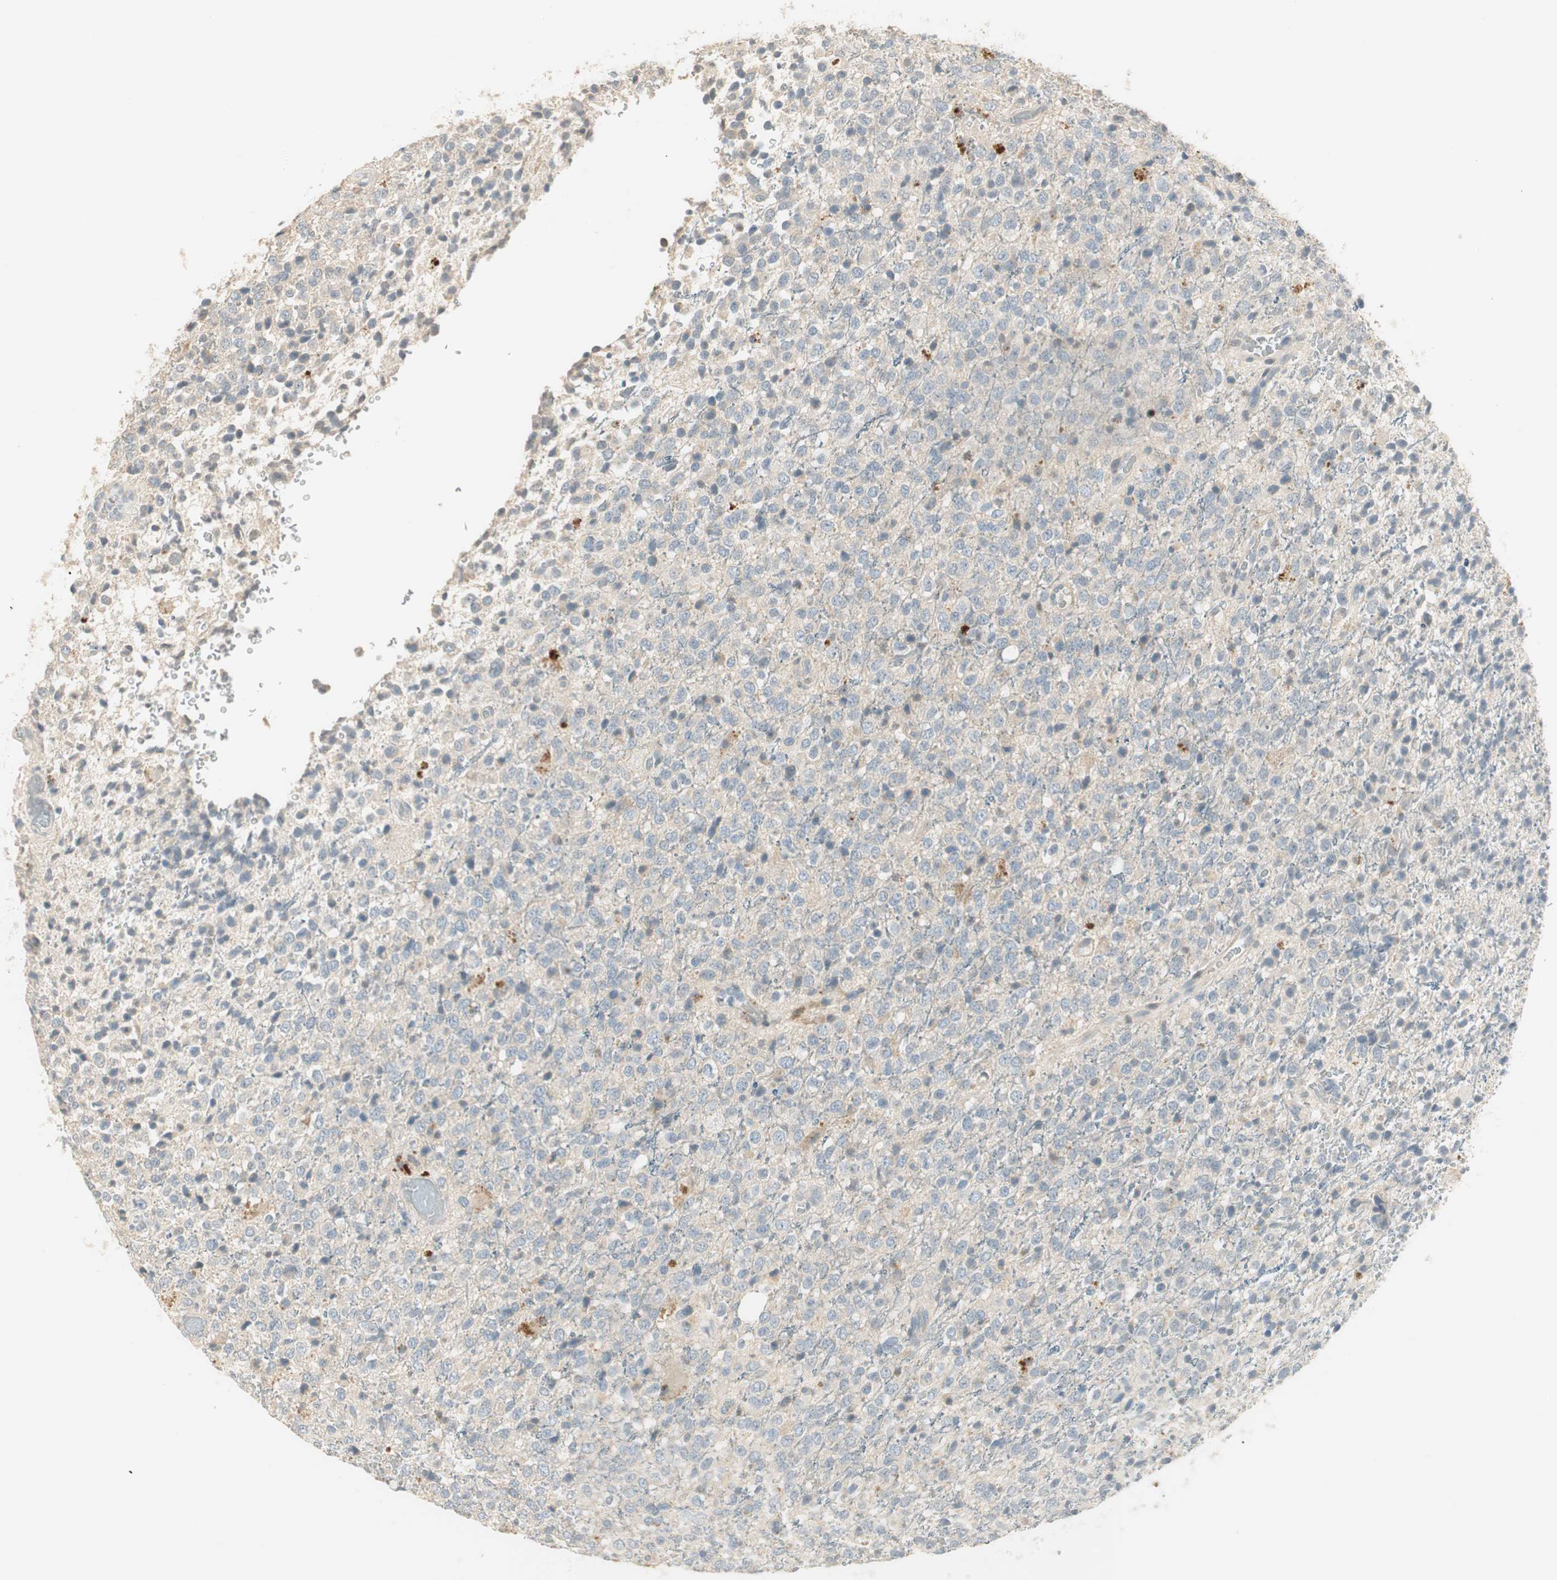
{"staining": {"intensity": "weak", "quantity": "<25%", "location": "cytoplasmic/membranous"}, "tissue": "glioma", "cell_type": "Tumor cells", "image_type": "cancer", "snomed": [{"axis": "morphology", "description": "Glioma, malignant, High grade"}, {"axis": "topography", "description": "pancreas cauda"}], "caption": "High-grade glioma (malignant) stained for a protein using immunohistochemistry (IHC) exhibits no expression tumor cells.", "gene": "RUNX2", "patient": {"sex": "male", "age": 60}}